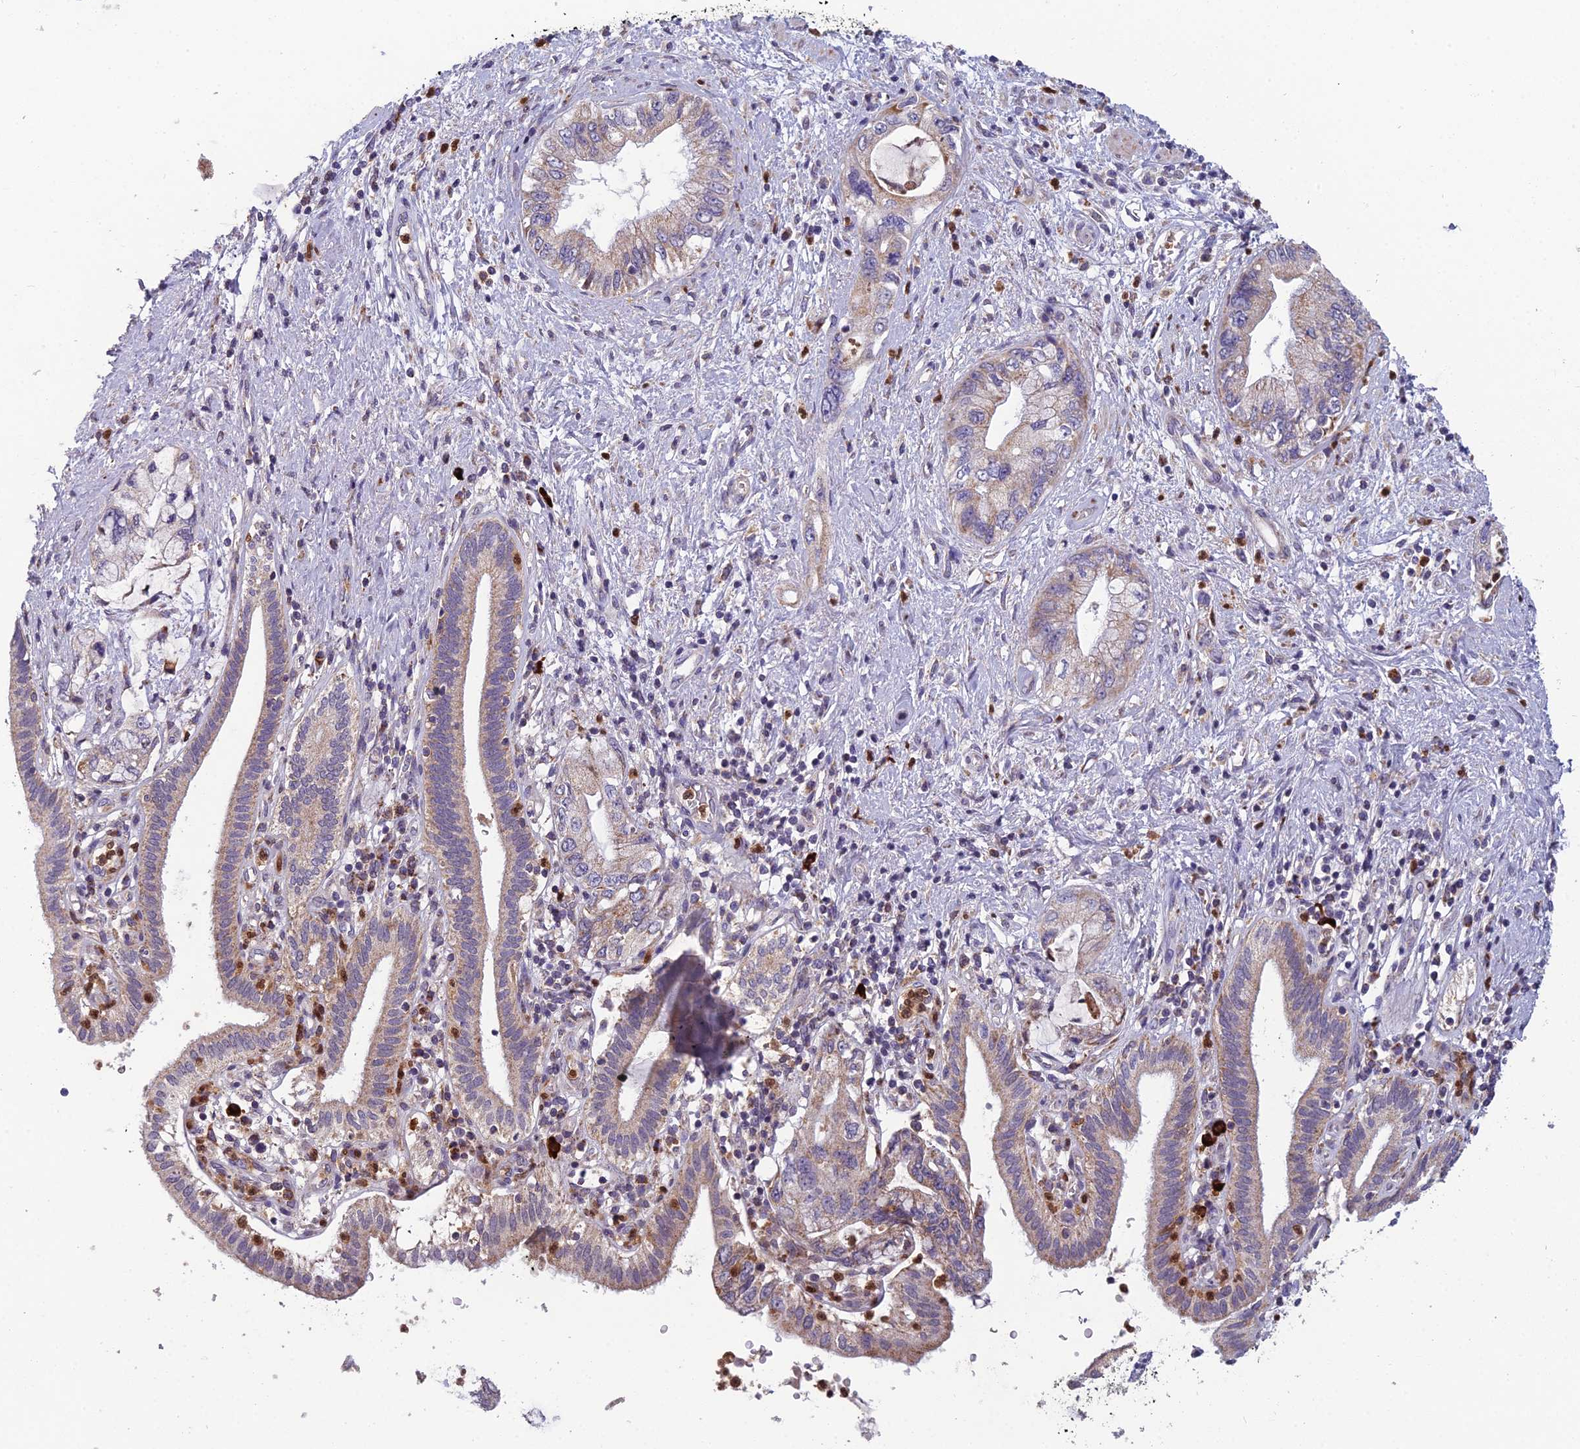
{"staining": {"intensity": "weak", "quantity": "25%-75%", "location": "cytoplasmic/membranous"}, "tissue": "pancreatic cancer", "cell_type": "Tumor cells", "image_type": "cancer", "snomed": [{"axis": "morphology", "description": "Adenocarcinoma, NOS"}, {"axis": "topography", "description": "Pancreas"}], "caption": "Tumor cells reveal low levels of weak cytoplasmic/membranous staining in approximately 25%-75% of cells in human pancreatic adenocarcinoma.", "gene": "ENSG00000188897", "patient": {"sex": "female", "age": 73}}